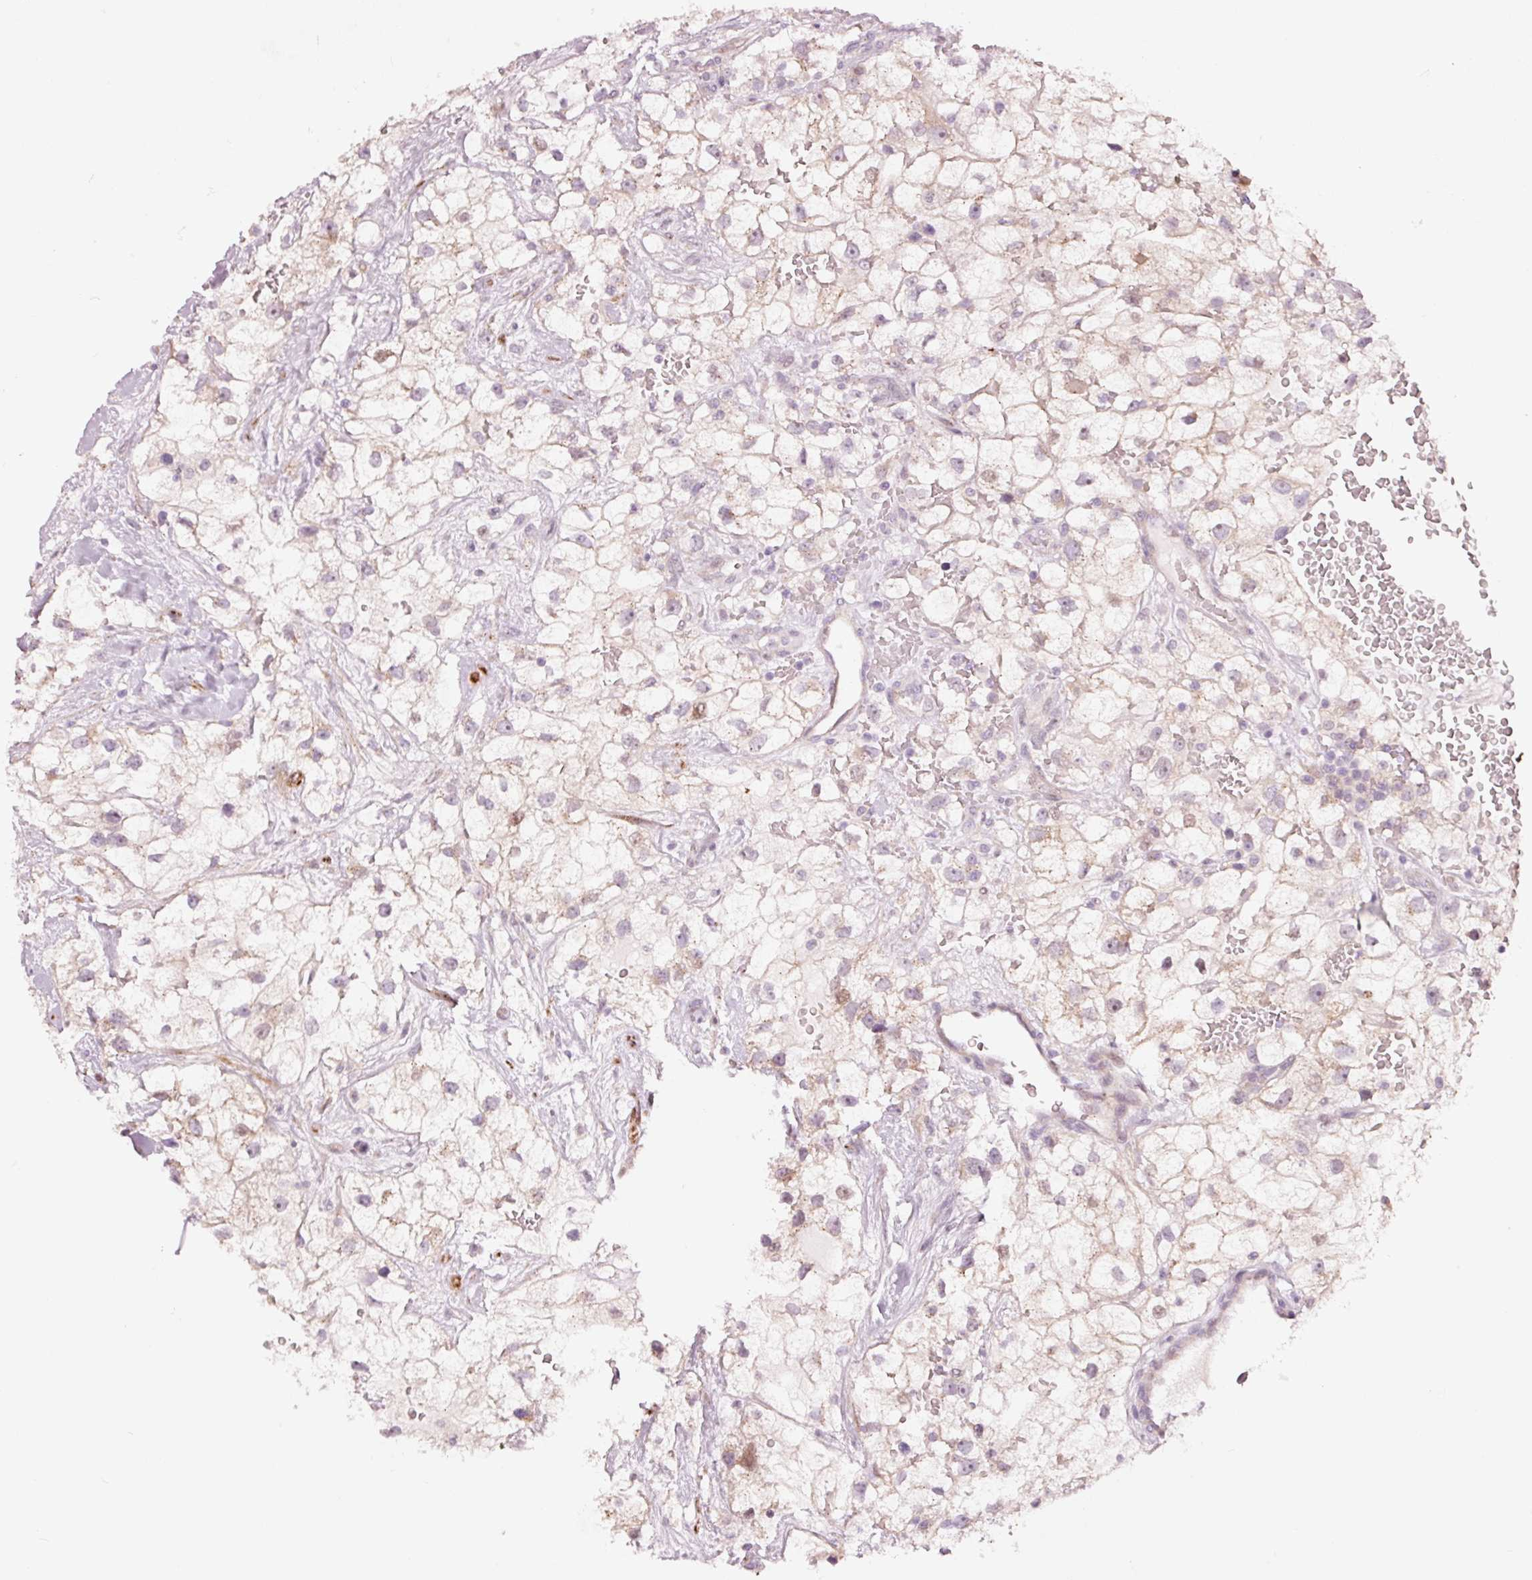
{"staining": {"intensity": "negative", "quantity": "none", "location": "none"}, "tissue": "renal cancer", "cell_type": "Tumor cells", "image_type": "cancer", "snomed": [{"axis": "morphology", "description": "Adenocarcinoma, NOS"}, {"axis": "topography", "description": "Kidney"}], "caption": "Tumor cells show no significant protein staining in adenocarcinoma (renal).", "gene": "DAPP1", "patient": {"sex": "male", "age": 59}}